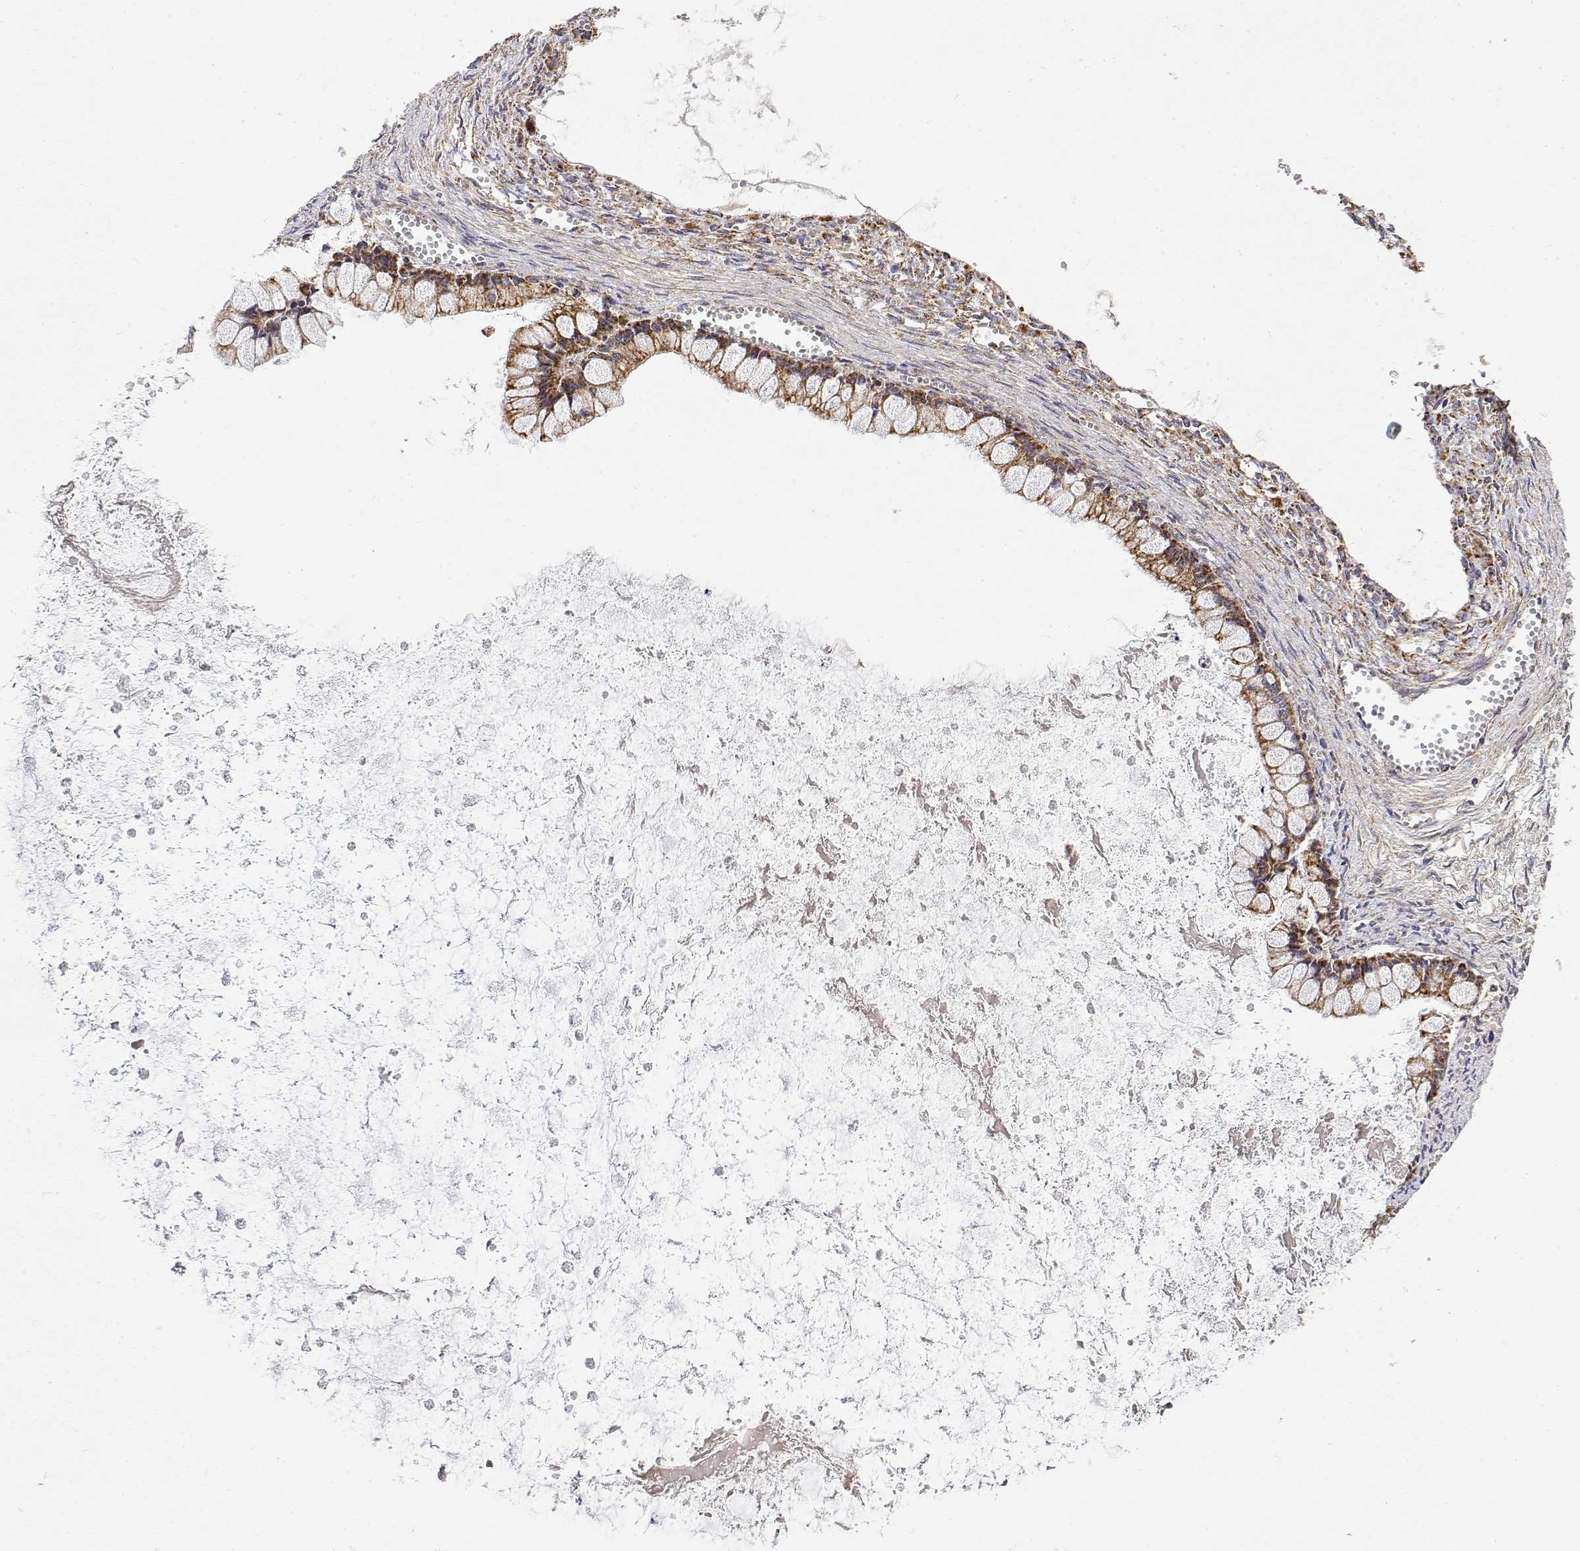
{"staining": {"intensity": "moderate", "quantity": ">75%", "location": "cytoplasmic/membranous"}, "tissue": "ovarian cancer", "cell_type": "Tumor cells", "image_type": "cancer", "snomed": [{"axis": "morphology", "description": "Cystadenocarcinoma, mucinous, NOS"}, {"axis": "topography", "description": "Ovary"}], "caption": "A photomicrograph showing moderate cytoplasmic/membranous expression in approximately >75% of tumor cells in ovarian cancer (mucinous cystadenocarcinoma), as visualized by brown immunohistochemical staining.", "gene": "GADD45GIP1", "patient": {"sex": "female", "age": 67}}